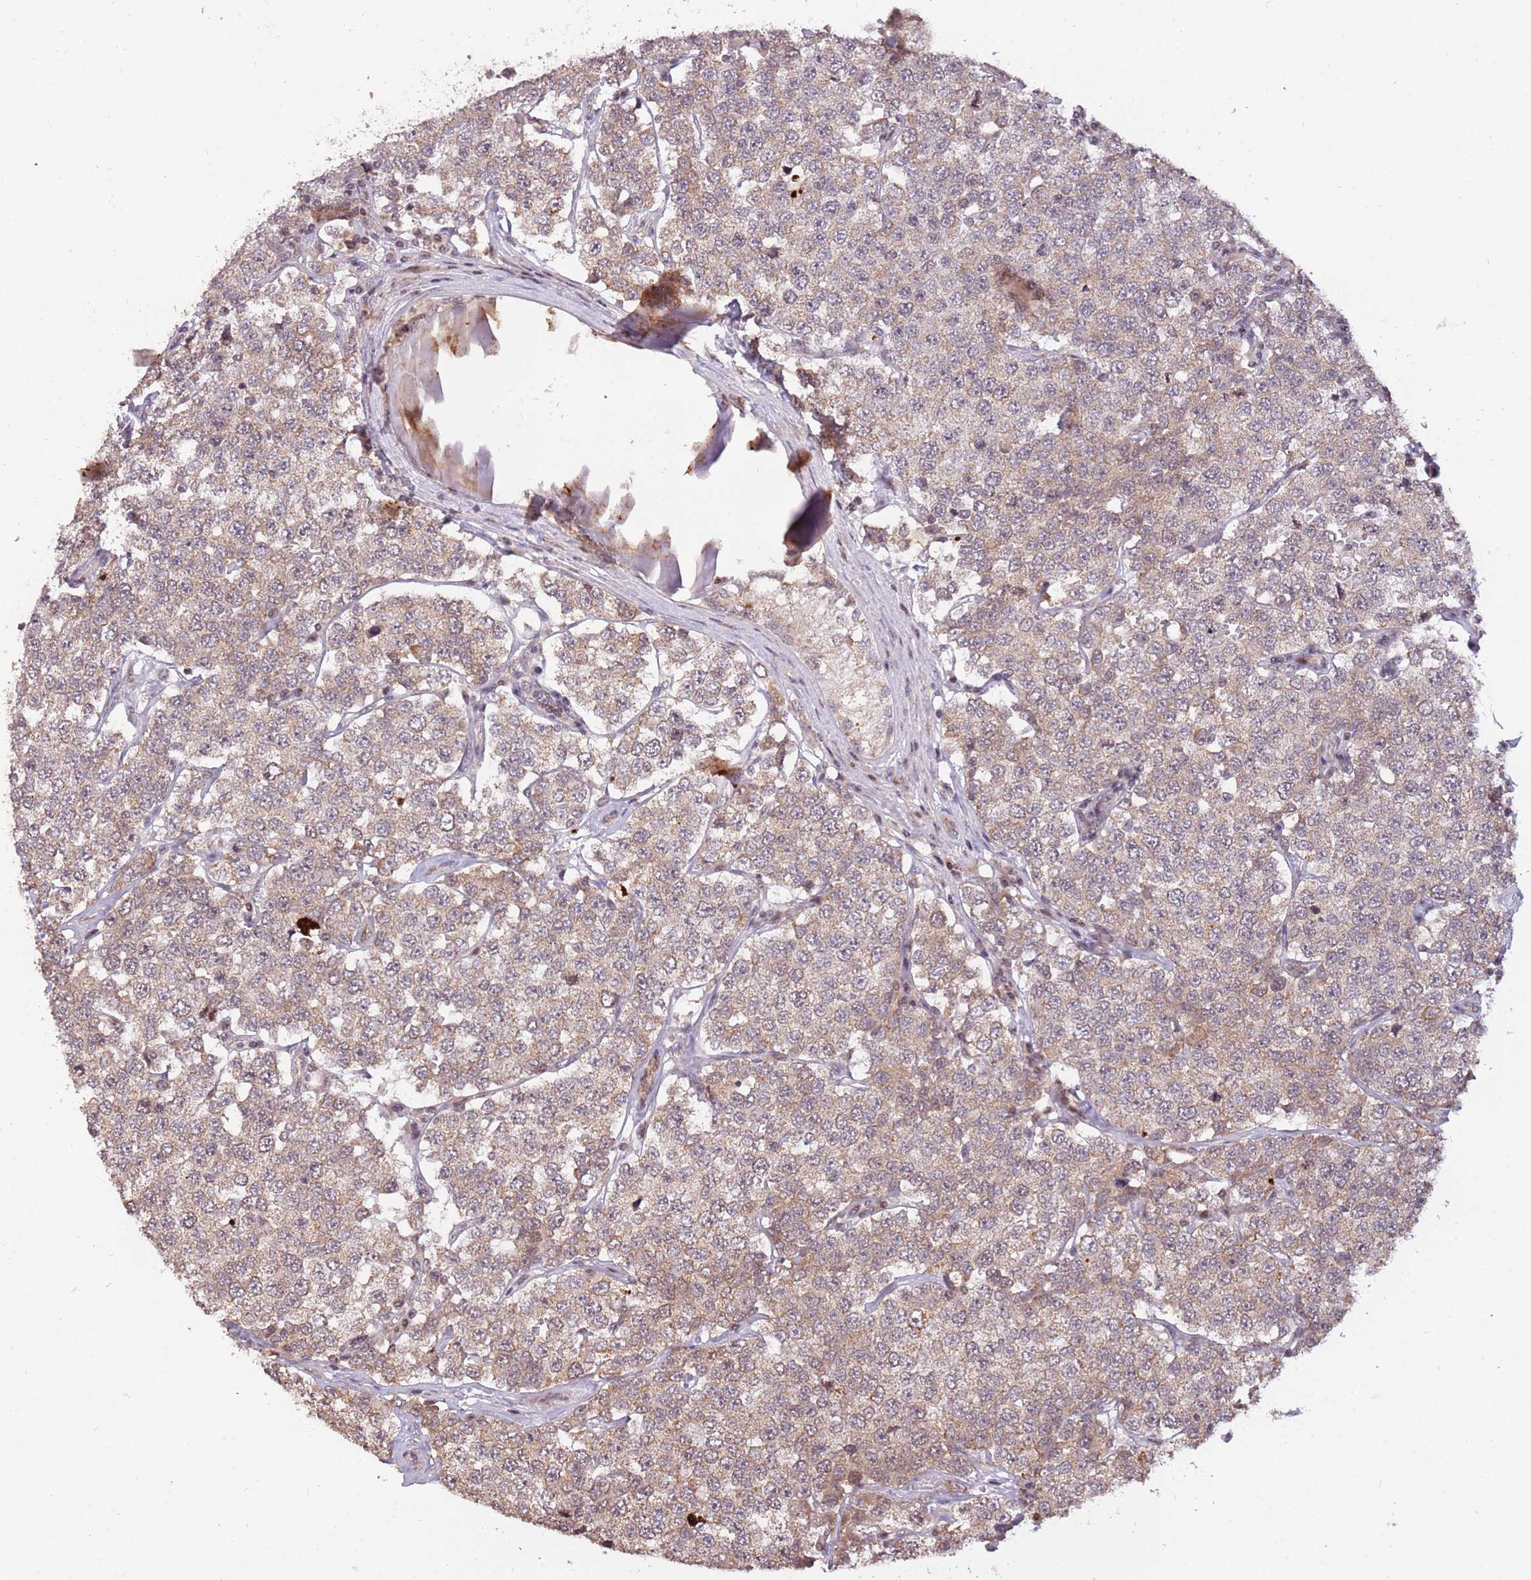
{"staining": {"intensity": "weak", "quantity": "25%-75%", "location": "cytoplasmic/membranous,nuclear"}, "tissue": "testis cancer", "cell_type": "Tumor cells", "image_type": "cancer", "snomed": [{"axis": "morphology", "description": "Seminoma, NOS"}, {"axis": "topography", "description": "Testis"}], "caption": "The immunohistochemical stain highlights weak cytoplasmic/membranous and nuclear positivity in tumor cells of testis seminoma tissue.", "gene": "SAMSN1", "patient": {"sex": "male", "age": 34}}